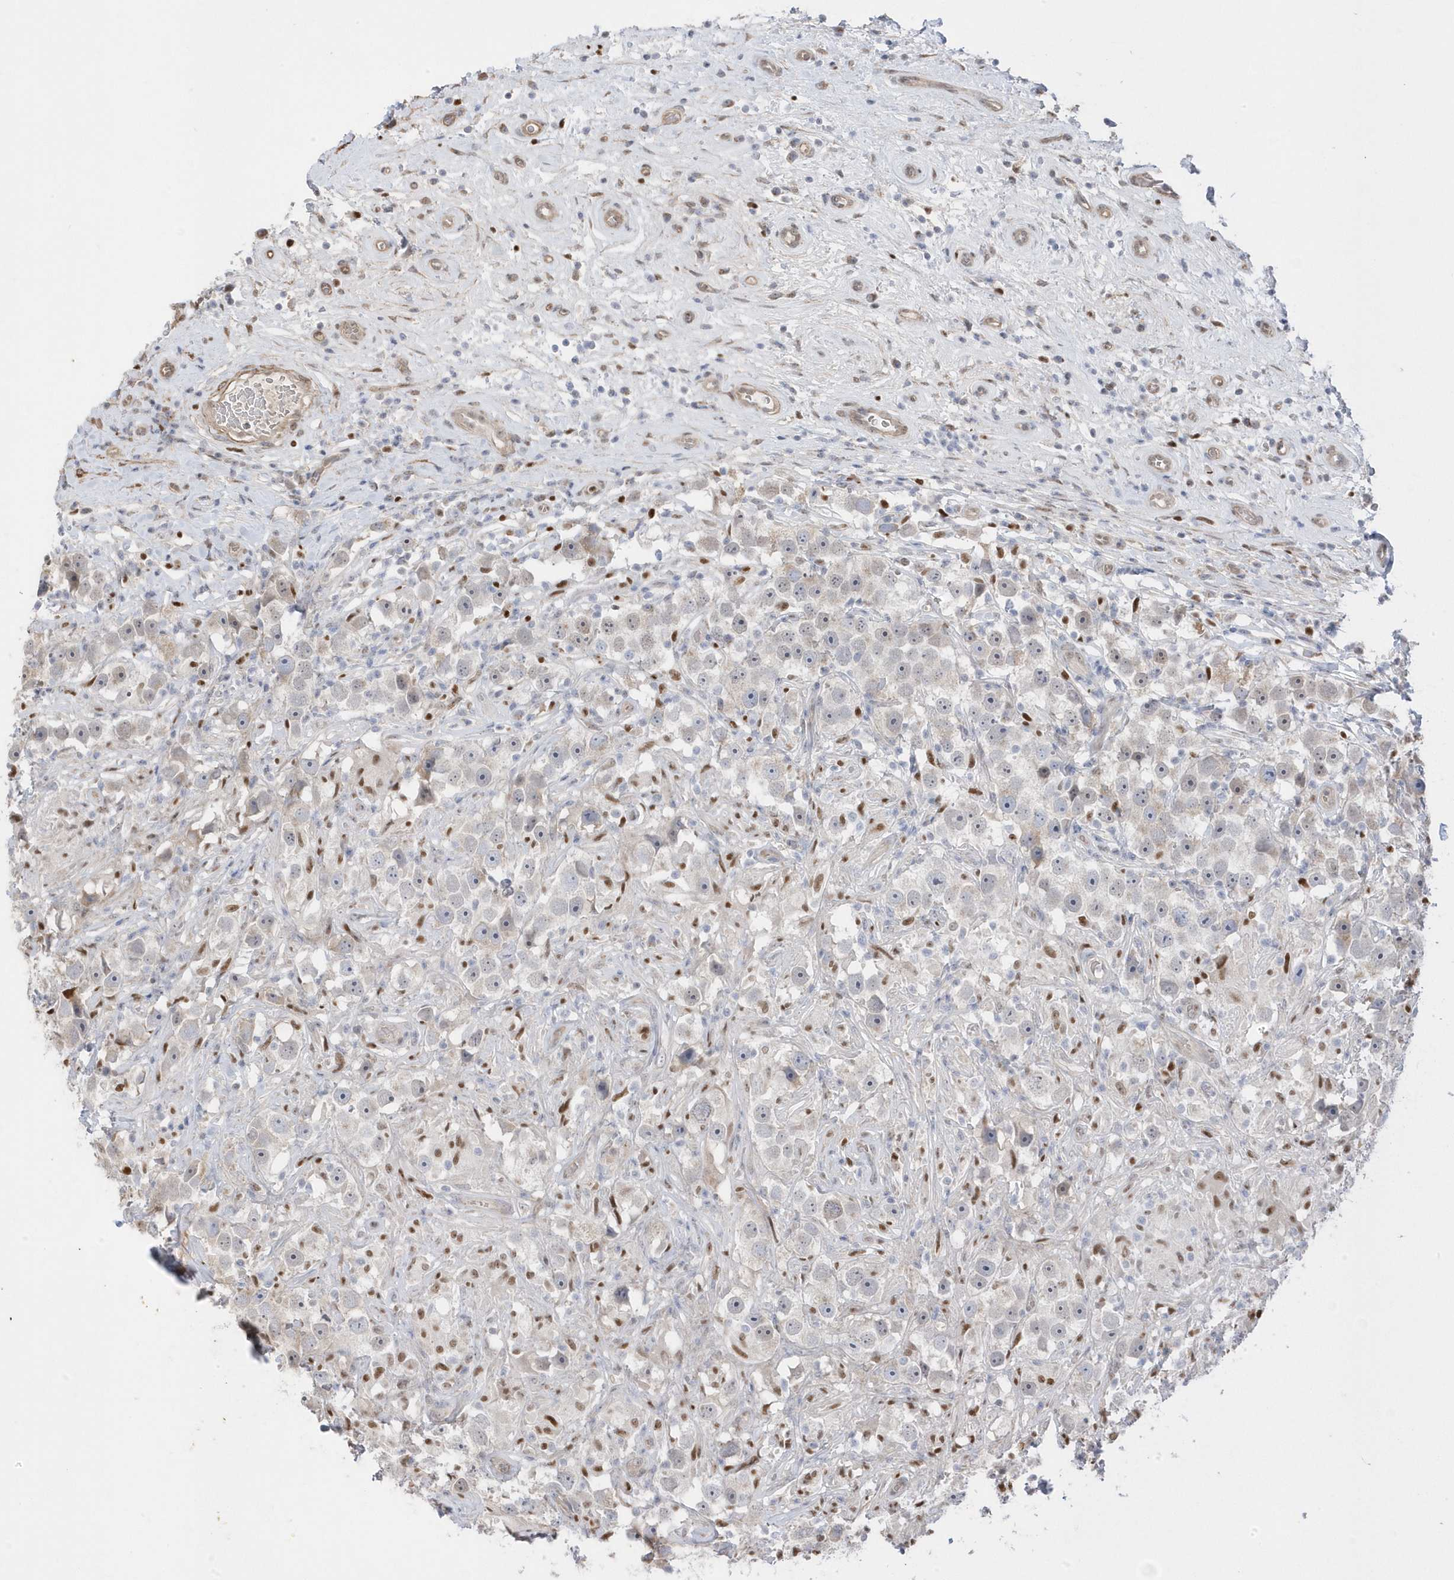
{"staining": {"intensity": "weak", "quantity": "<25%", "location": "nuclear"}, "tissue": "testis cancer", "cell_type": "Tumor cells", "image_type": "cancer", "snomed": [{"axis": "morphology", "description": "Seminoma, NOS"}, {"axis": "topography", "description": "Testis"}], "caption": "Immunohistochemistry (IHC) micrograph of neoplastic tissue: human testis cancer (seminoma) stained with DAB (3,3'-diaminobenzidine) reveals no significant protein expression in tumor cells.", "gene": "GTPBP6", "patient": {"sex": "male", "age": 49}}